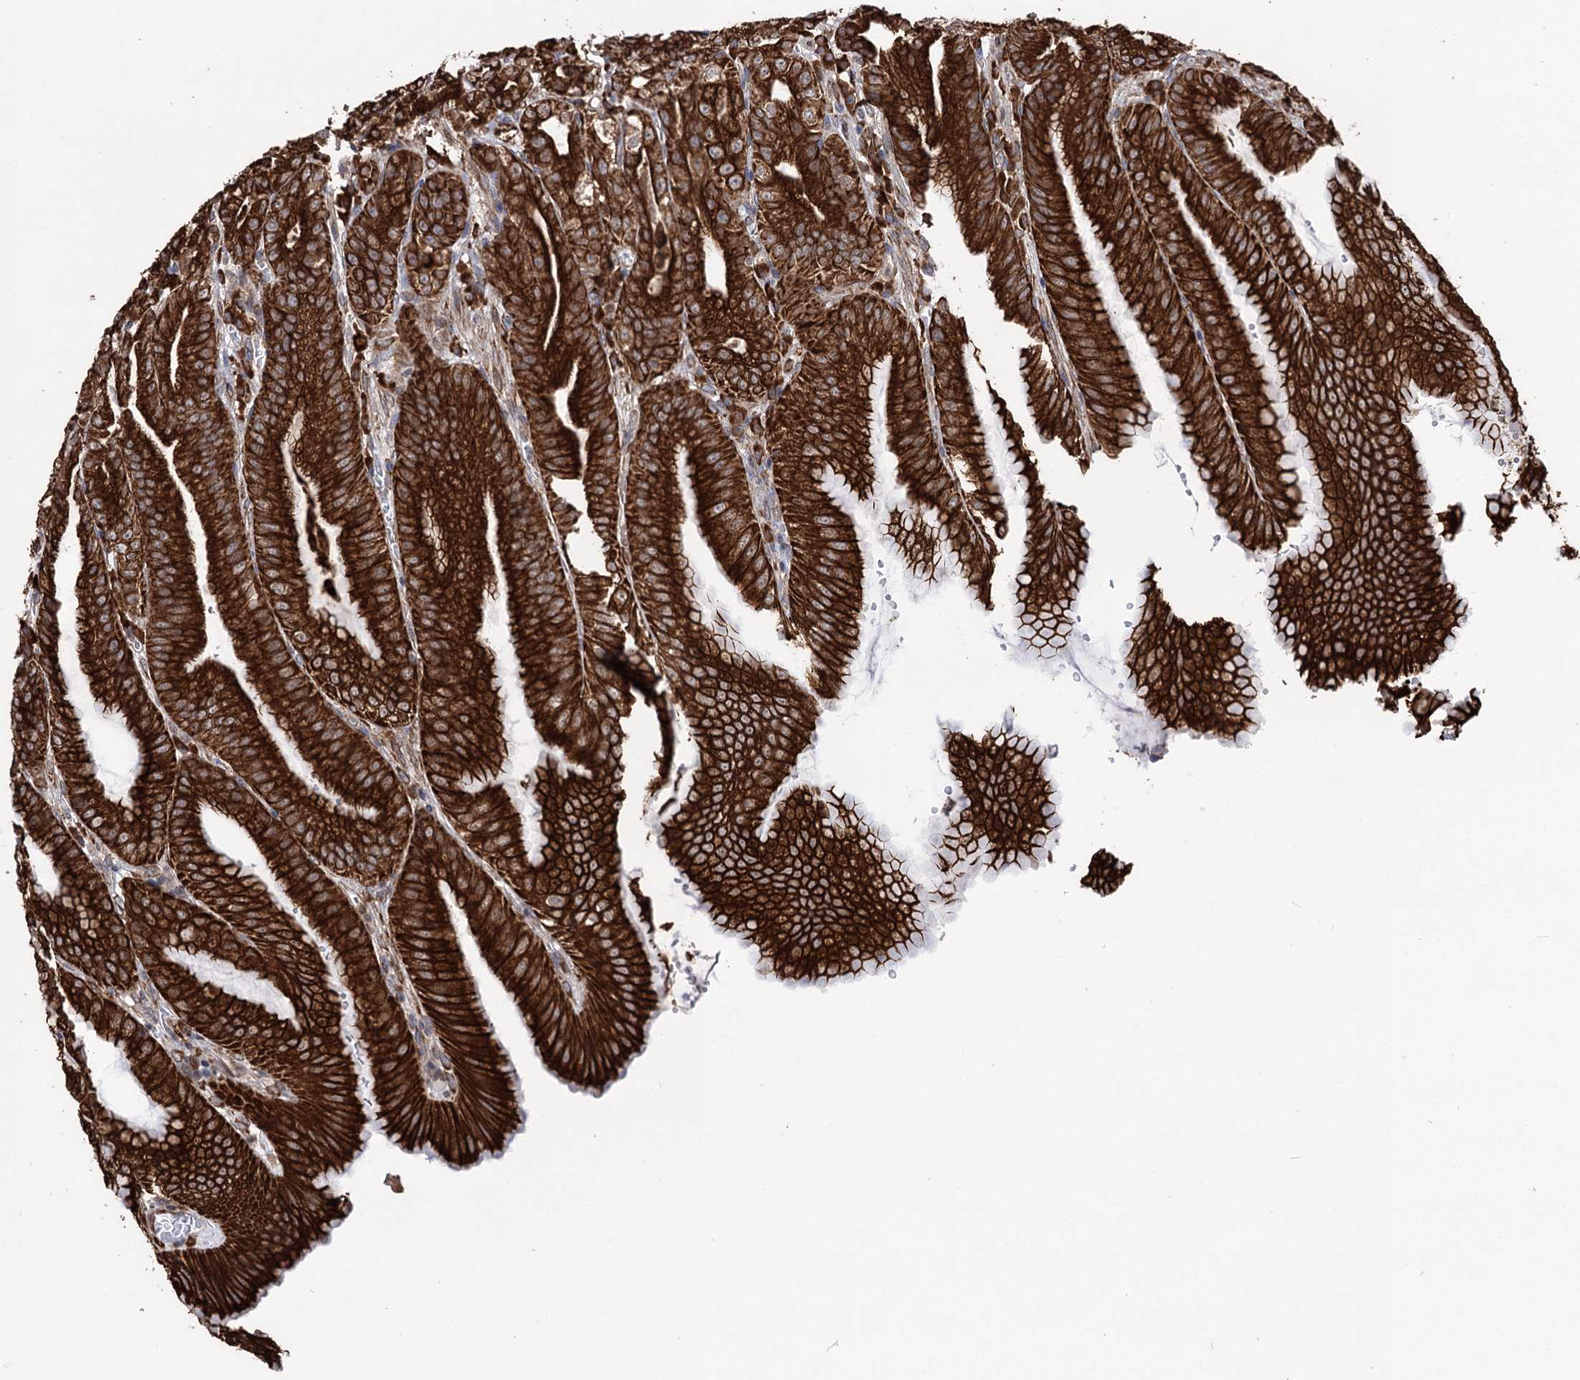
{"staining": {"intensity": "strong", "quantity": ">75%", "location": "cytoplasmic/membranous"}, "tissue": "stomach", "cell_type": "Glandular cells", "image_type": "normal", "snomed": [{"axis": "morphology", "description": "Normal tissue, NOS"}, {"axis": "topography", "description": "Stomach, upper"}, {"axis": "topography", "description": "Stomach, lower"}], "caption": "Protein analysis of benign stomach exhibits strong cytoplasmic/membranous positivity in about >75% of glandular cells.", "gene": "CDAN1", "patient": {"sex": "male", "age": 71}}